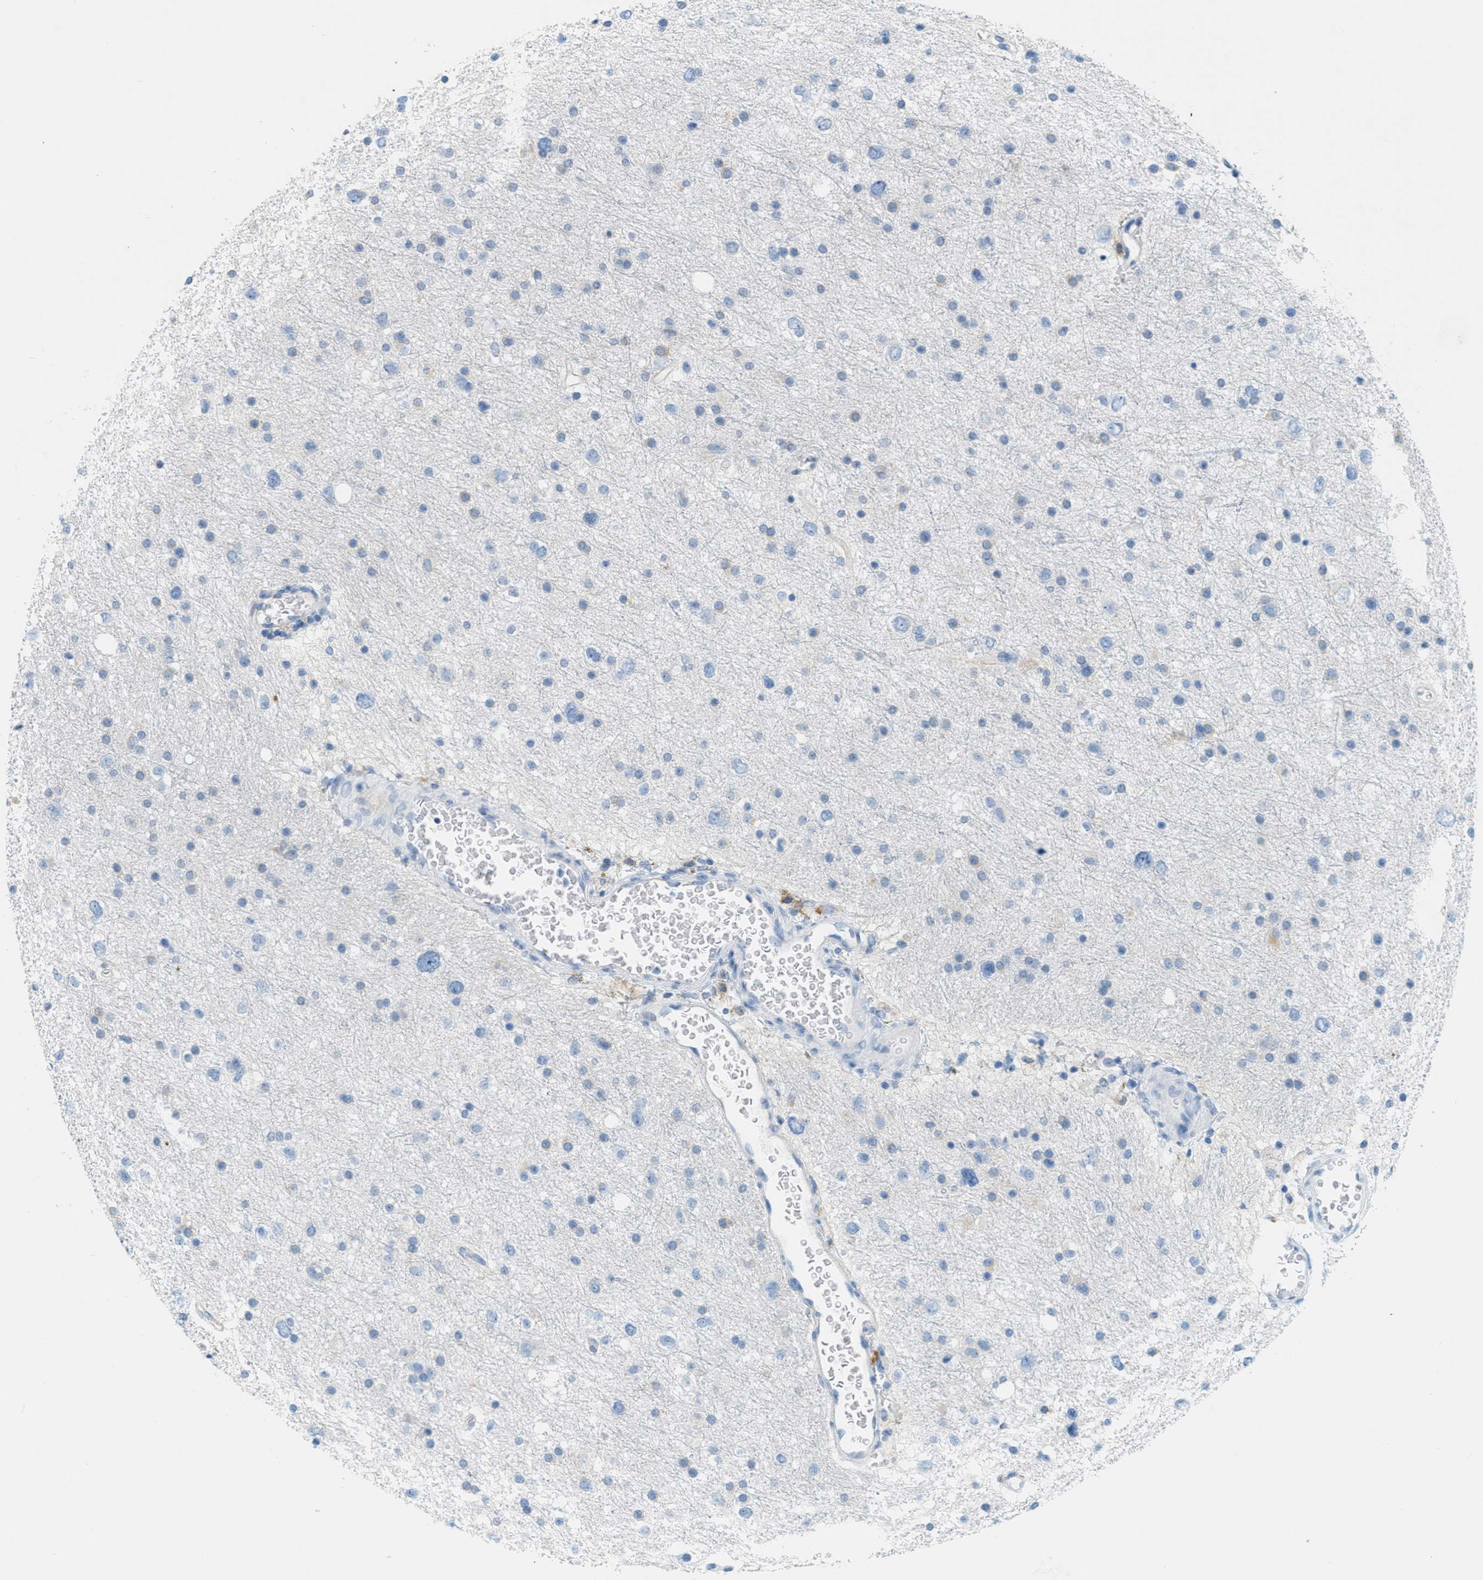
{"staining": {"intensity": "negative", "quantity": "none", "location": "none"}, "tissue": "glioma", "cell_type": "Tumor cells", "image_type": "cancer", "snomed": [{"axis": "morphology", "description": "Glioma, malignant, Low grade"}, {"axis": "topography", "description": "Brain"}], "caption": "This micrograph is of malignant low-grade glioma stained with immunohistochemistry (IHC) to label a protein in brown with the nuclei are counter-stained blue. There is no positivity in tumor cells.", "gene": "TEX264", "patient": {"sex": "female", "age": 37}}